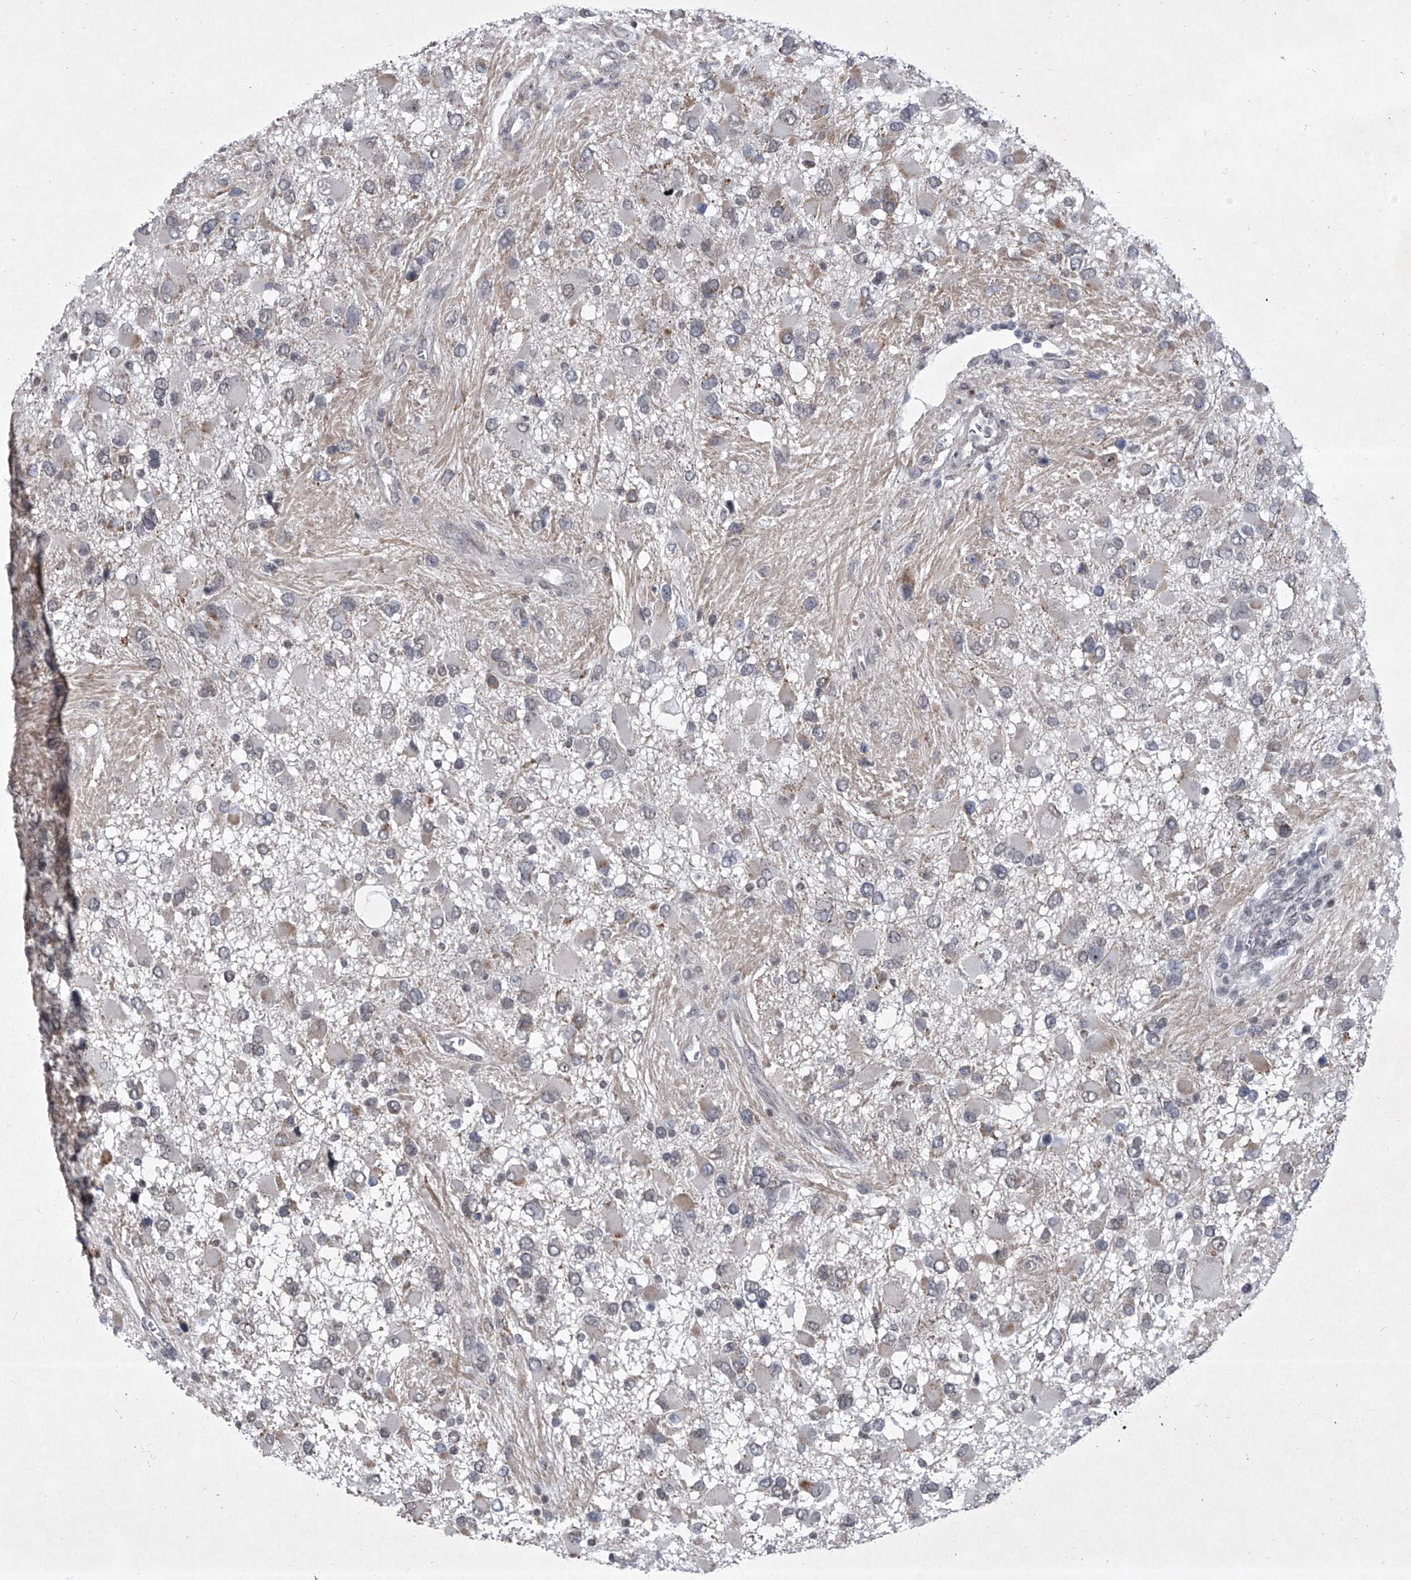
{"staining": {"intensity": "weak", "quantity": "<25%", "location": "cytoplasmic/membranous"}, "tissue": "glioma", "cell_type": "Tumor cells", "image_type": "cancer", "snomed": [{"axis": "morphology", "description": "Glioma, malignant, High grade"}, {"axis": "topography", "description": "Brain"}], "caption": "IHC of malignant high-grade glioma shows no expression in tumor cells.", "gene": "MLLT1", "patient": {"sex": "male", "age": 53}}